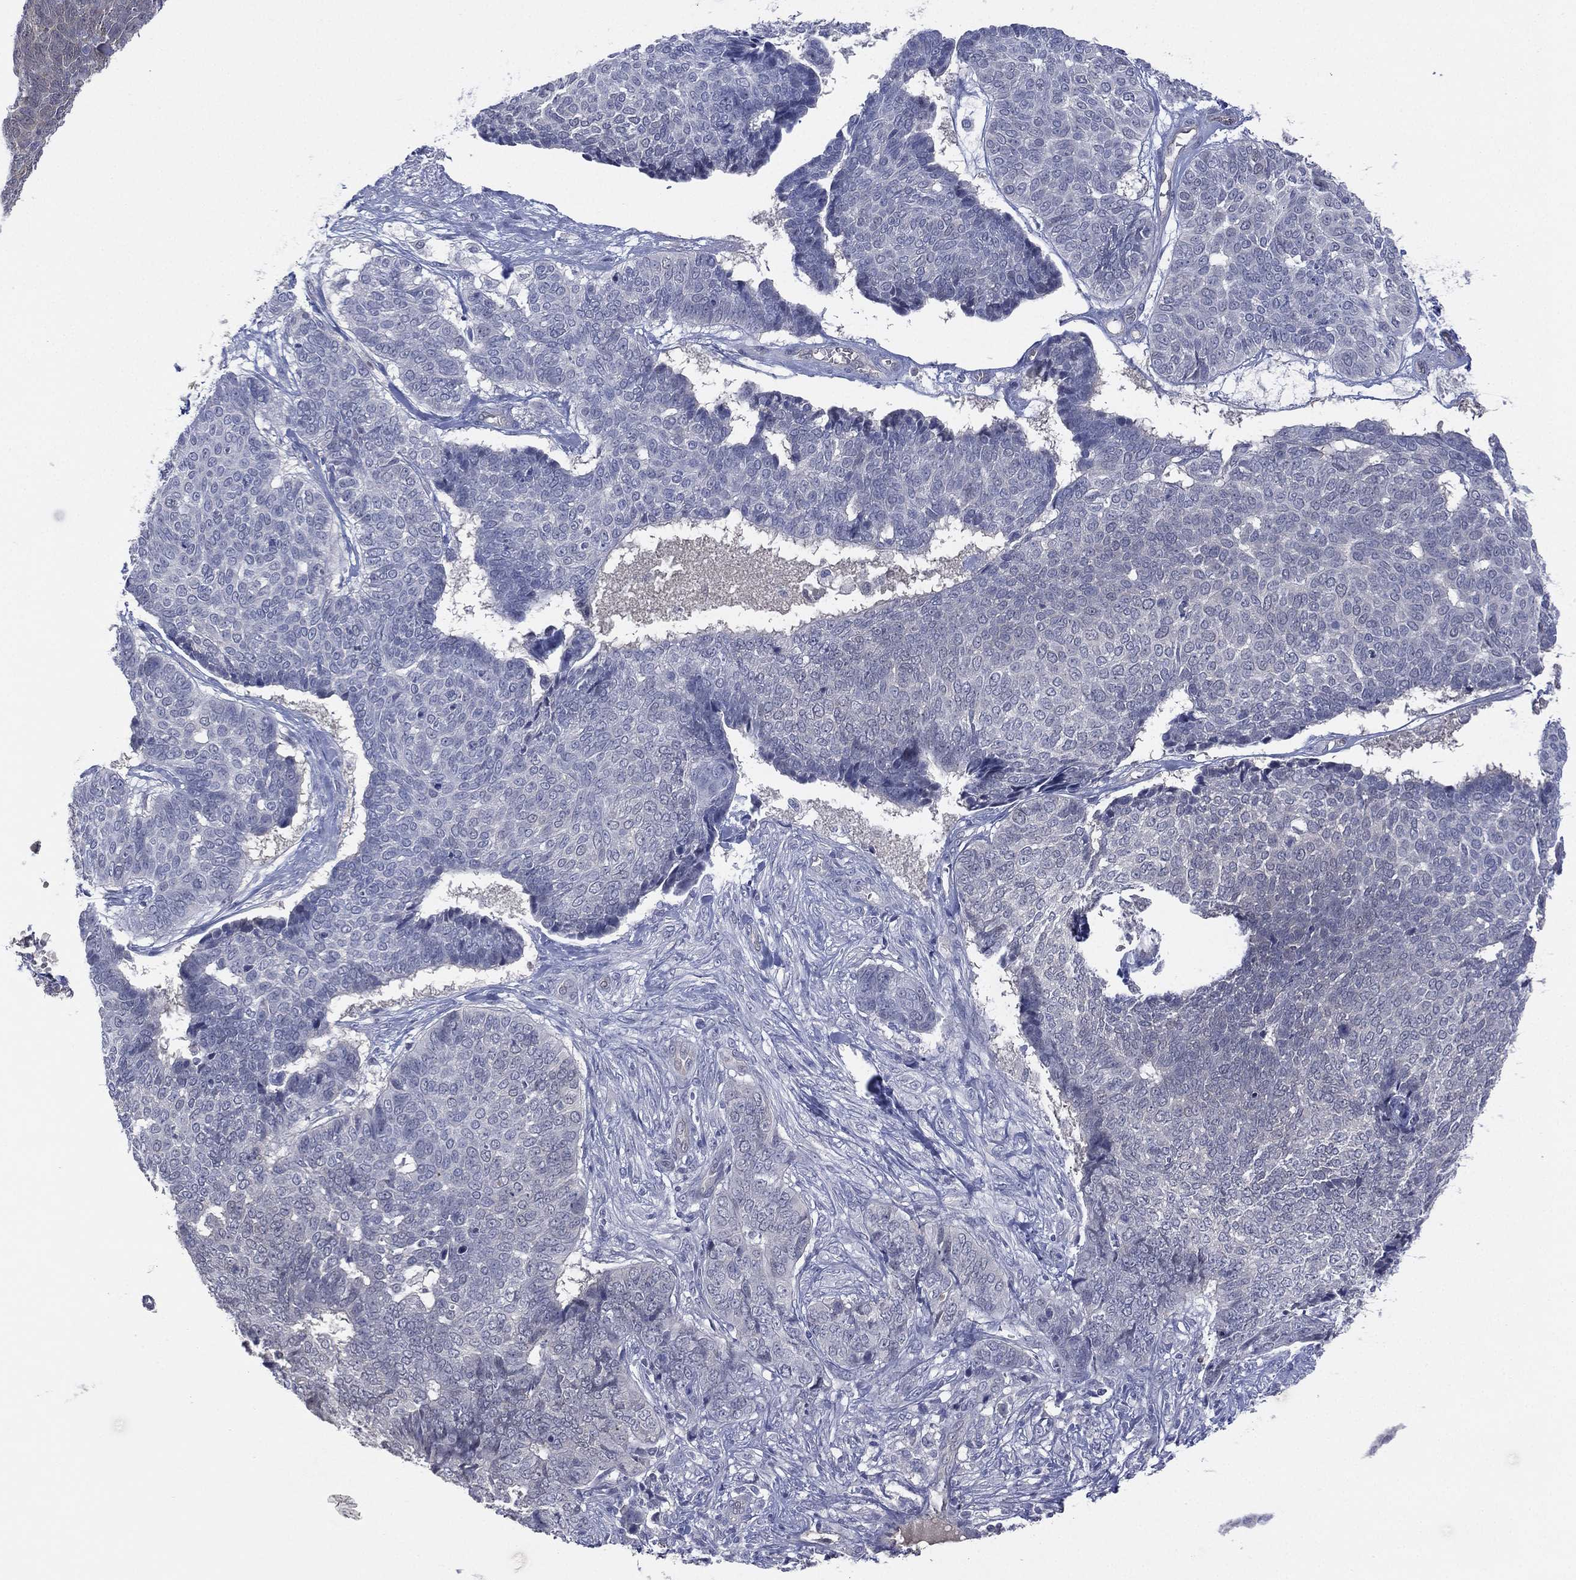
{"staining": {"intensity": "negative", "quantity": "none", "location": "none"}, "tissue": "skin cancer", "cell_type": "Tumor cells", "image_type": "cancer", "snomed": [{"axis": "morphology", "description": "Basal cell carcinoma"}, {"axis": "topography", "description": "Skin"}], "caption": "Immunohistochemical staining of human skin basal cell carcinoma reveals no significant positivity in tumor cells. The staining is performed using DAB brown chromogen with nuclei counter-stained in using hematoxylin.", "gene": "DDAH1", "patient": {"sex": "male", "age": 86}}